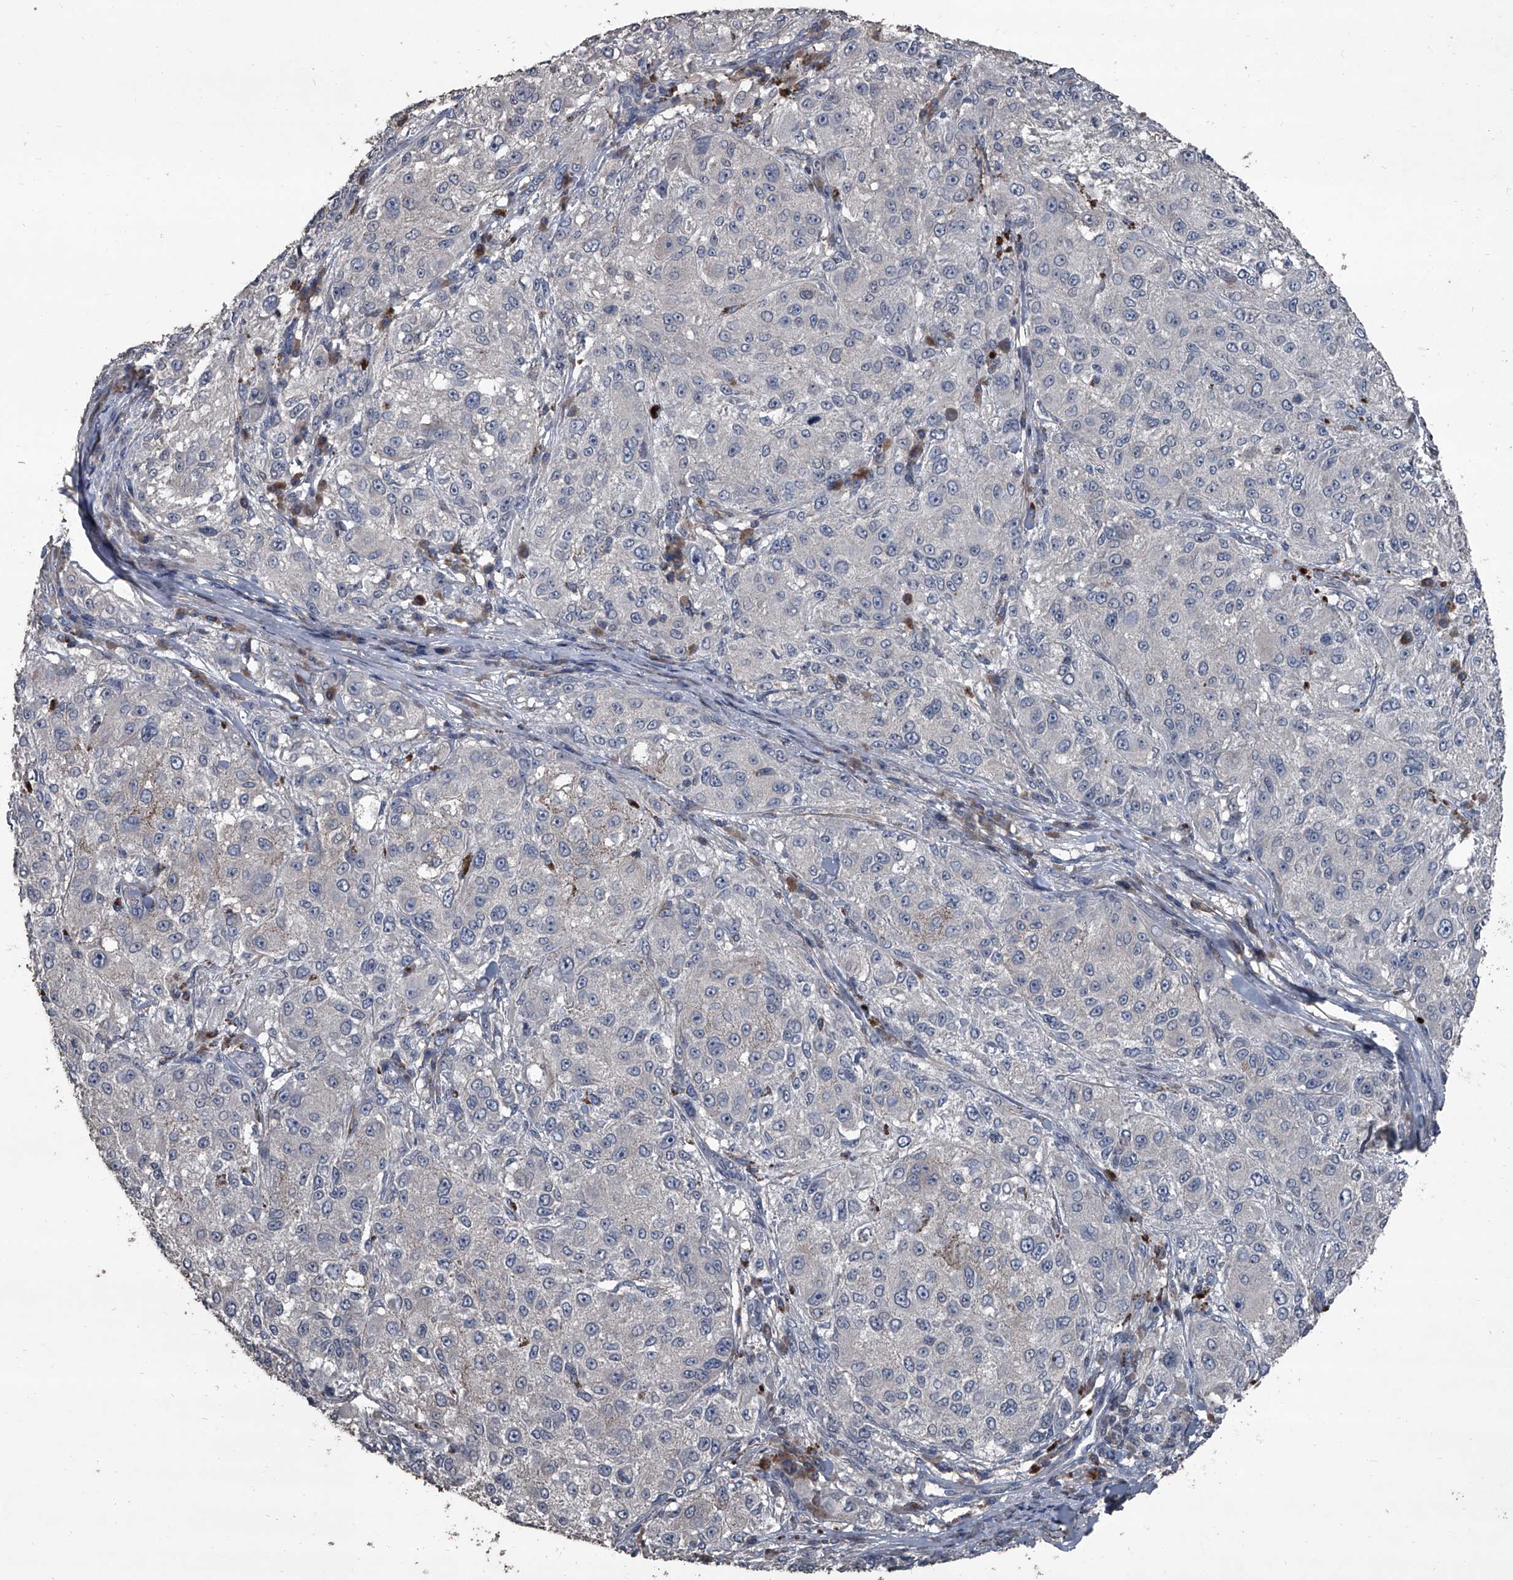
{"staining": {"intensity": "negative", "quantity": "none", "location": "none"}, "tissue": "melanoma", "cell_type": "Tumor cells", "image_type": "cancer", "snomed": [{"axis": "morphology", "description": "Necrosis, NOS"}, {"axis": "morphology", "description": "Malignant melanoma, NOS"}, {"axis": "topography", "description": "Skin"}], "caption": "Immunohistochemistry image of neoplastic tissue: melanoma stained with DAB exhibits no significant protein expression in tumor cells.", "gene": "OARD1", "patient": {"sex": "female", "age": 87}}